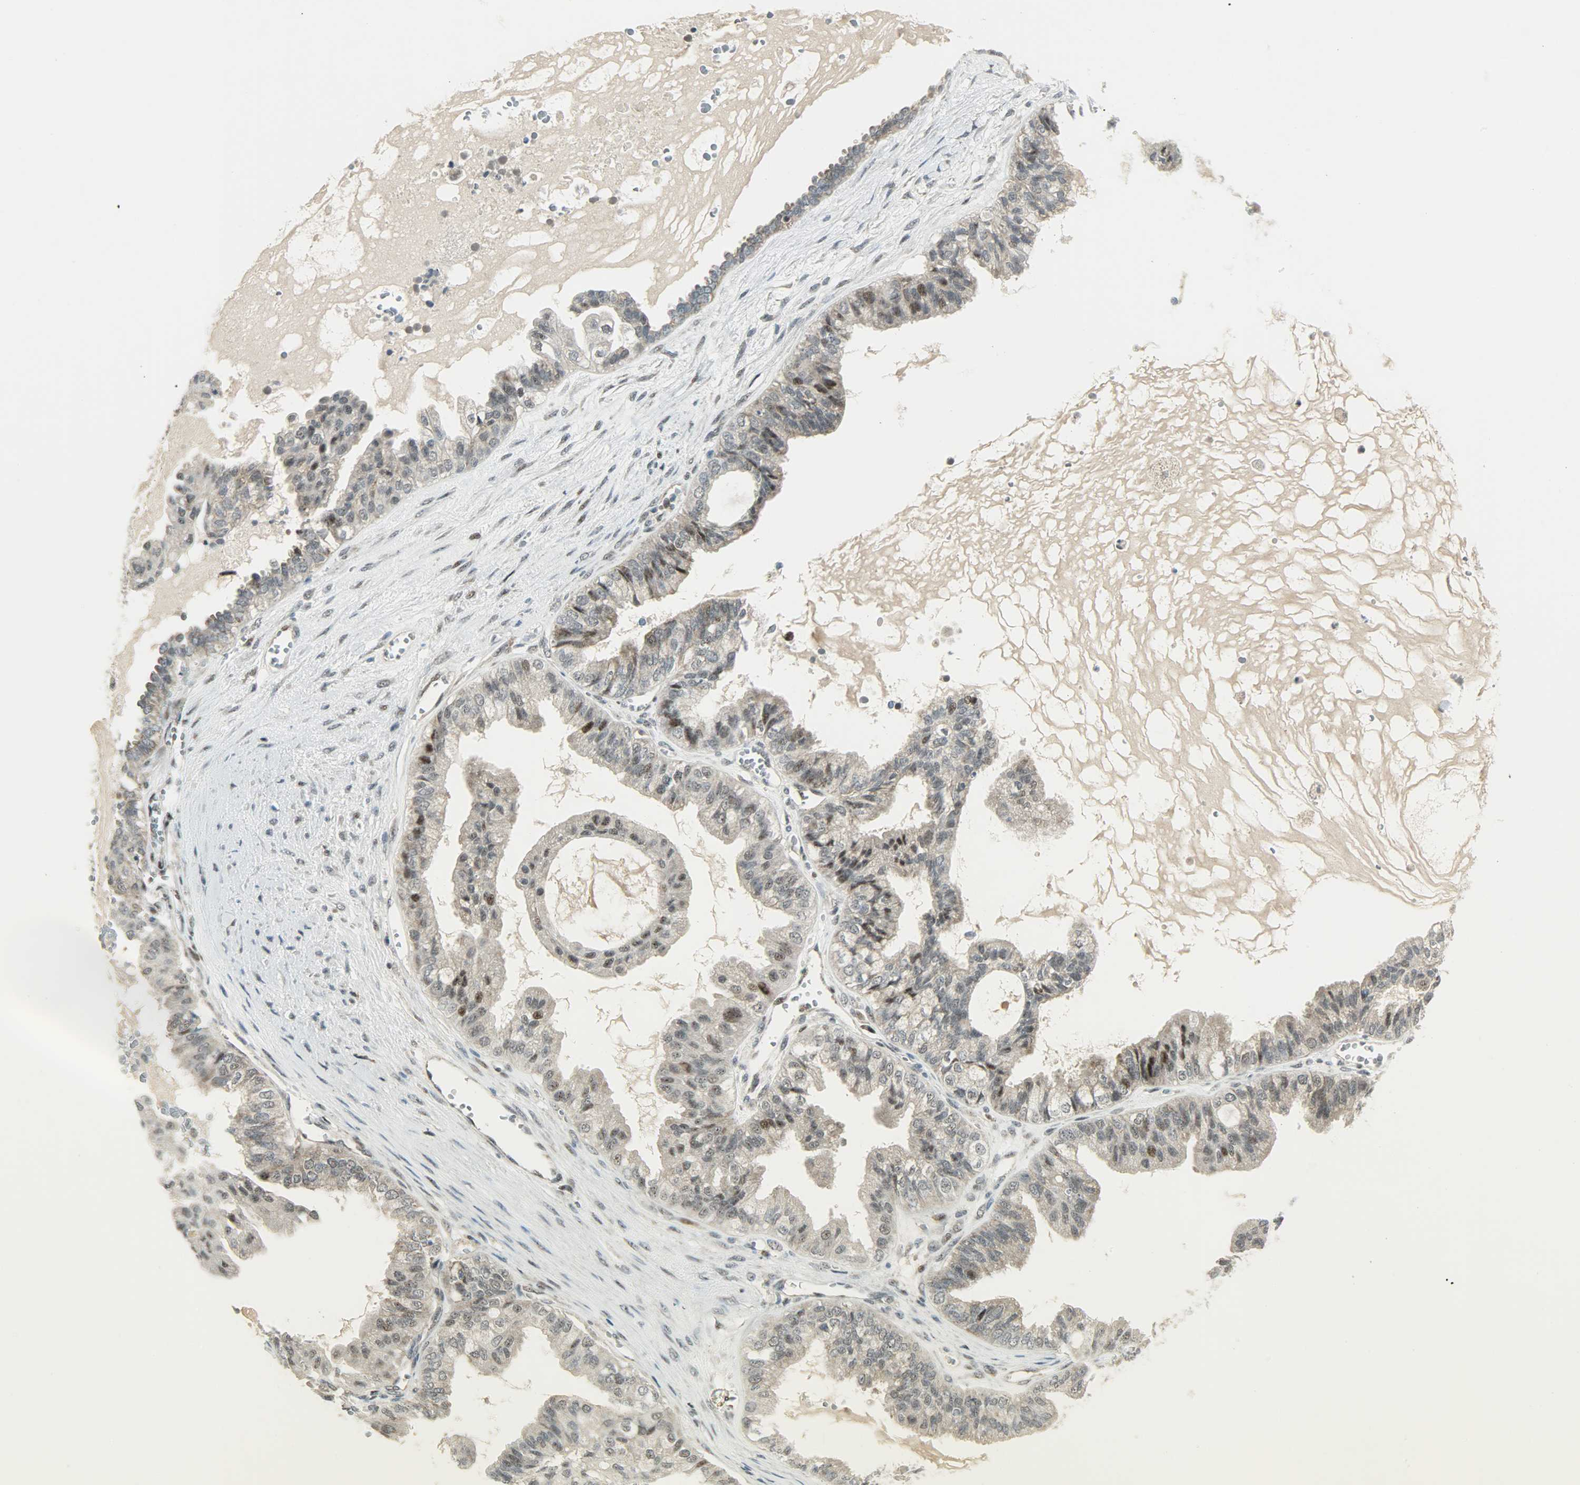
{"staining": {"intensity": "weak", "quantity": ">75%", "location": "cytoplasmic/membranous,nuclear"}, "tissue": "ovarian cancer", "cell_type": "Tumor cells", "image_type": "cancer", "snomed": [{"axis": "morphology", "description": "Carcinoma, NOS"}, {"axis": "morphology", "description": "Carcinoma, endometroid"}, {"axis": "topography", "description": "Ovary"}], "caption": "Immunohistochemistry photomicrograph of human carcinoma (ovarian) stained for a protein (brown), which exhibits low levels of weak cytoplasmic/membranous and nuclear staining in about >75% of tumor cells.", "gene": "IL15", "patient": {"sex": "female", "age": 50}}